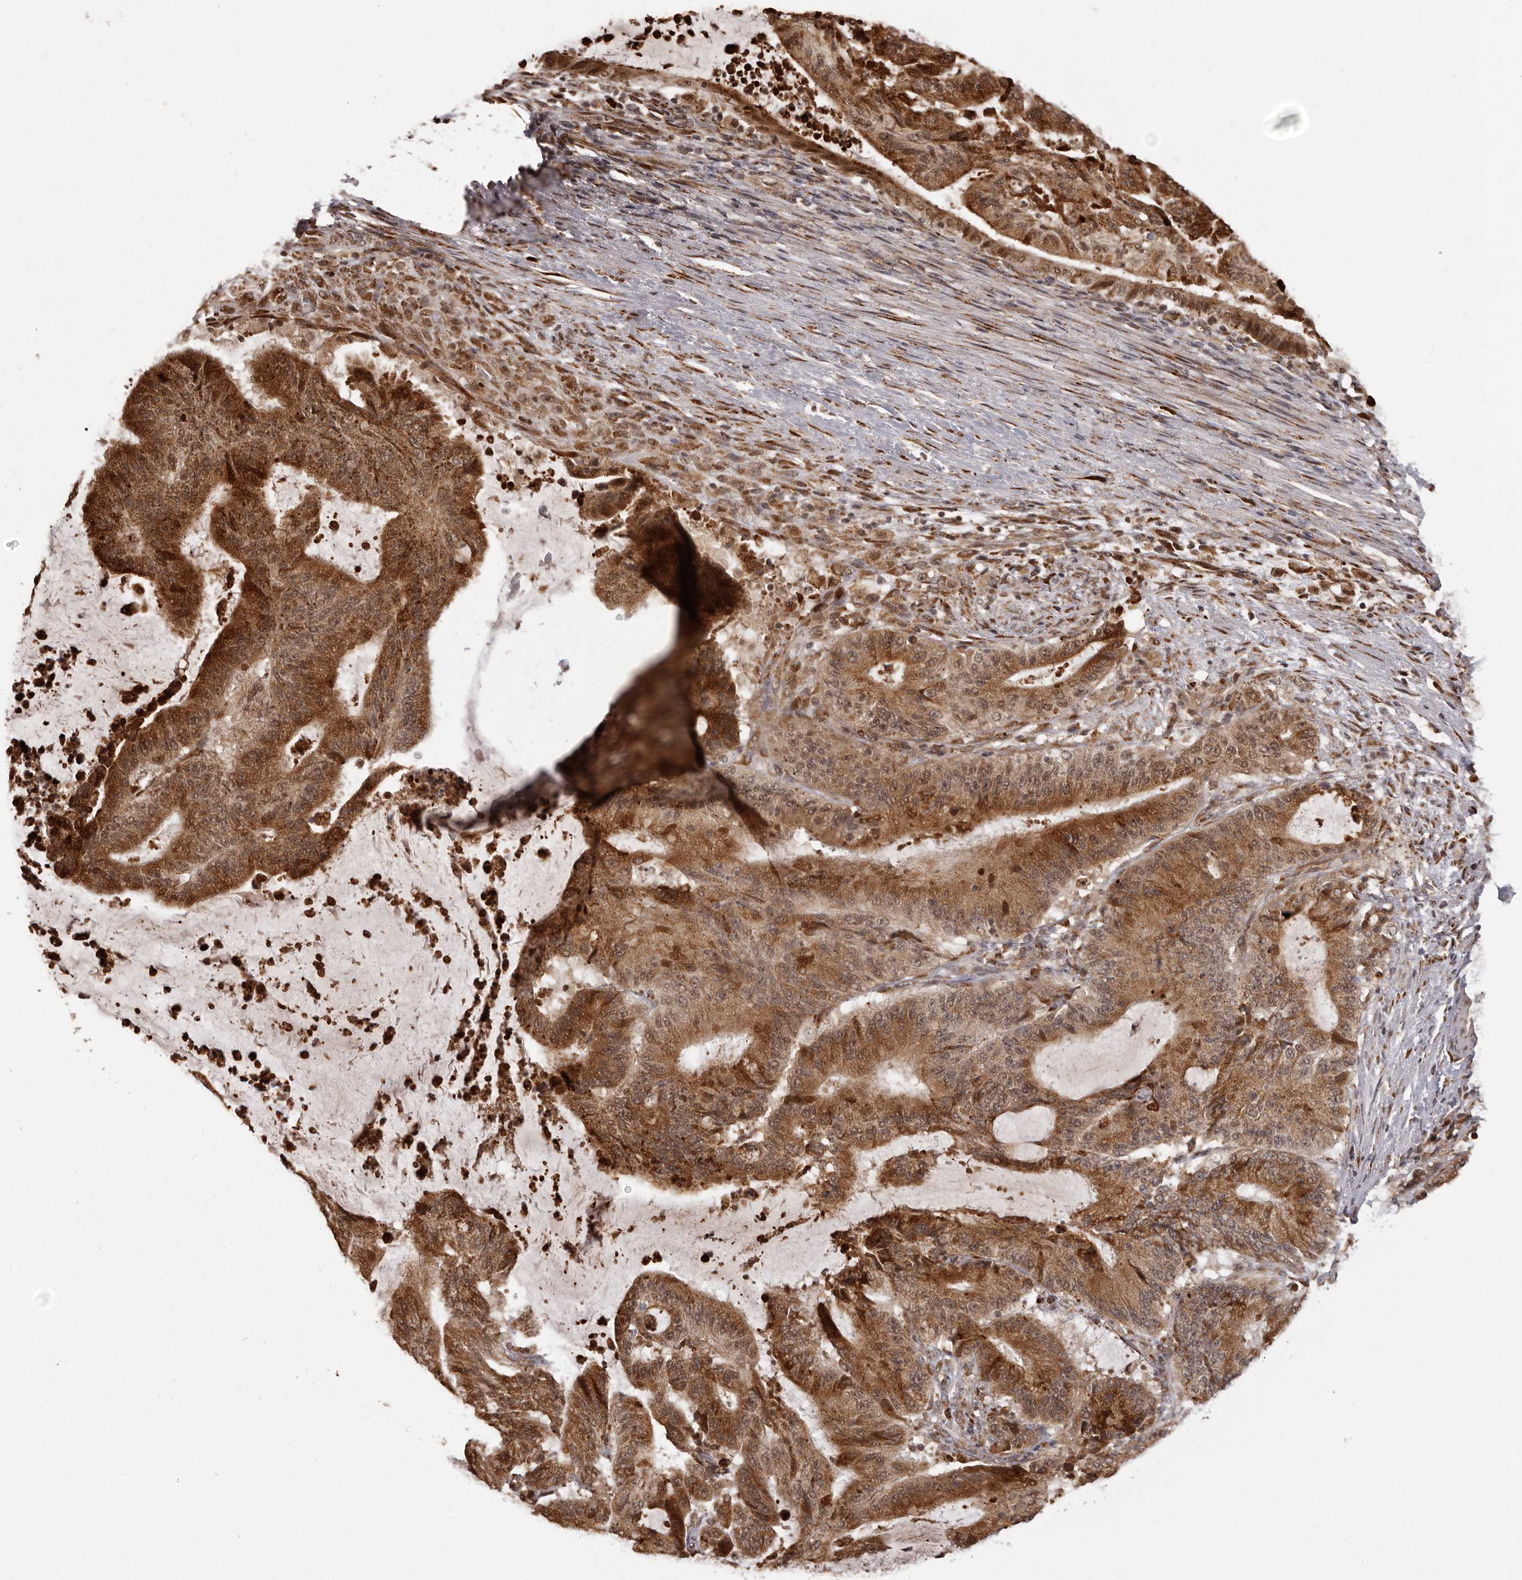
{"staining": {"intensity": "strong", "quantity": ">75%", "location": "cytoplasmic/membranous"}, "tissue": "liver cancer", "cell_type": "Tumor cells", "image_type": "cancer", "snomed": [{"axis": "morphology", "description": "Normal tissue, NOS"}, {"axis": "morphology", "description": "Cholangiocarcinoma"}, {"axis": "topography", "description": "Liver"}, {"axis": "topography", "description": "Peripheral nerve tissue"}], "caption": "Strong cytoplasmic/membranous protein staining is identified in about >75% of tumor cells in liver cancer. Nuclei are stained in blue.", "gene": "IL32", "patient": {"sex": "female", "age": 73}}